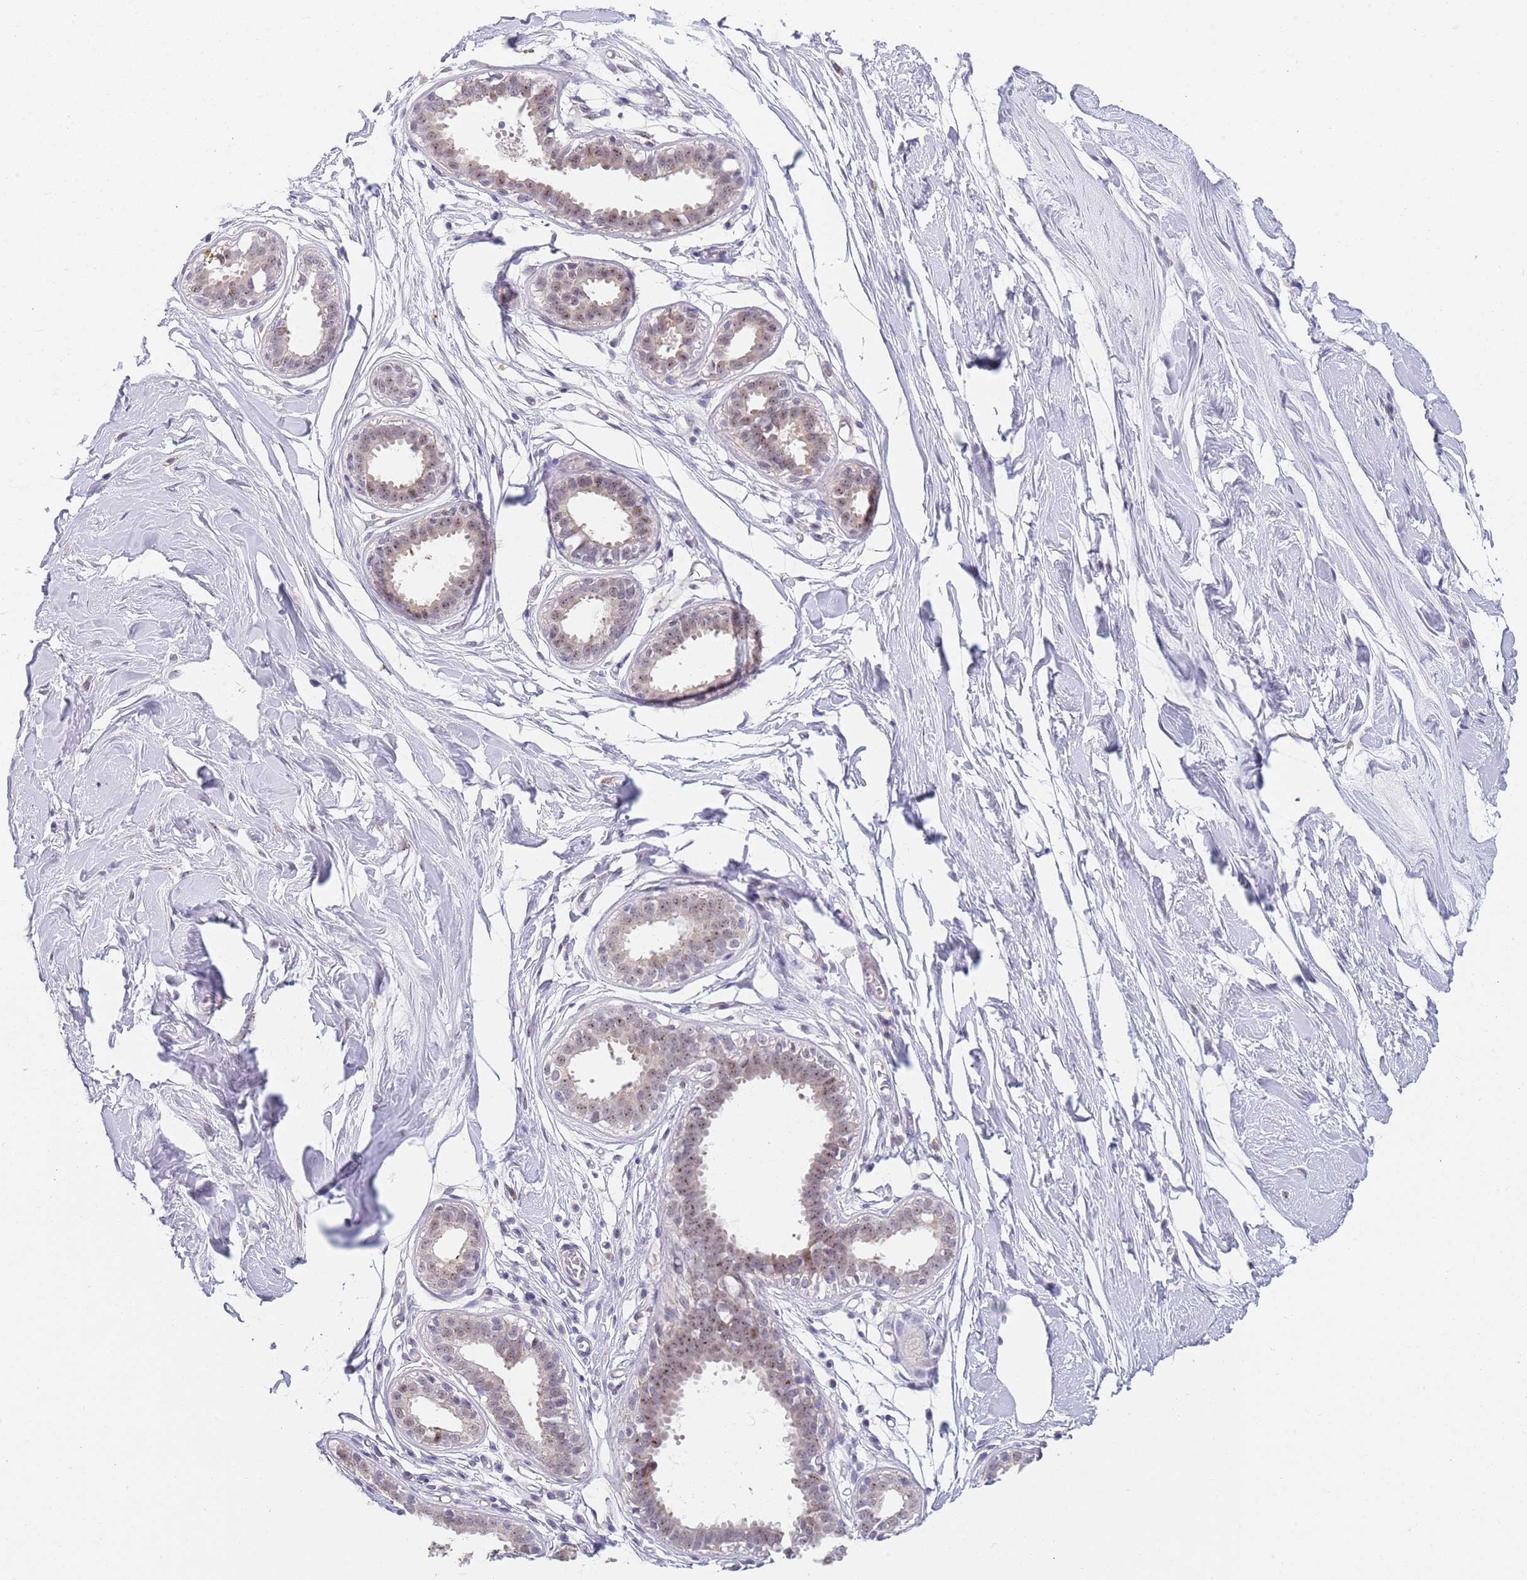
{"staining": {"intensity": "negative", "quantity": "none", "location": "none"}, "tissue": "breast", "cell_type": "Adipocytes", "image_type": "normal", "snomed": [{"axis": "morphology", "description": "Normal tissue, NOS"}, {"axis": "topography", "description": "Breast"}], "caption": "DAB (3,3'-diaminobenzidine) immunohistochemical staining of normal human breast reveals no significant positivity in adipocytes. (DAB immunohistochemistry with hematoxylin counter stain).", "gene": "PLCL2", "patient": {"sex": "female", "age": 45}}